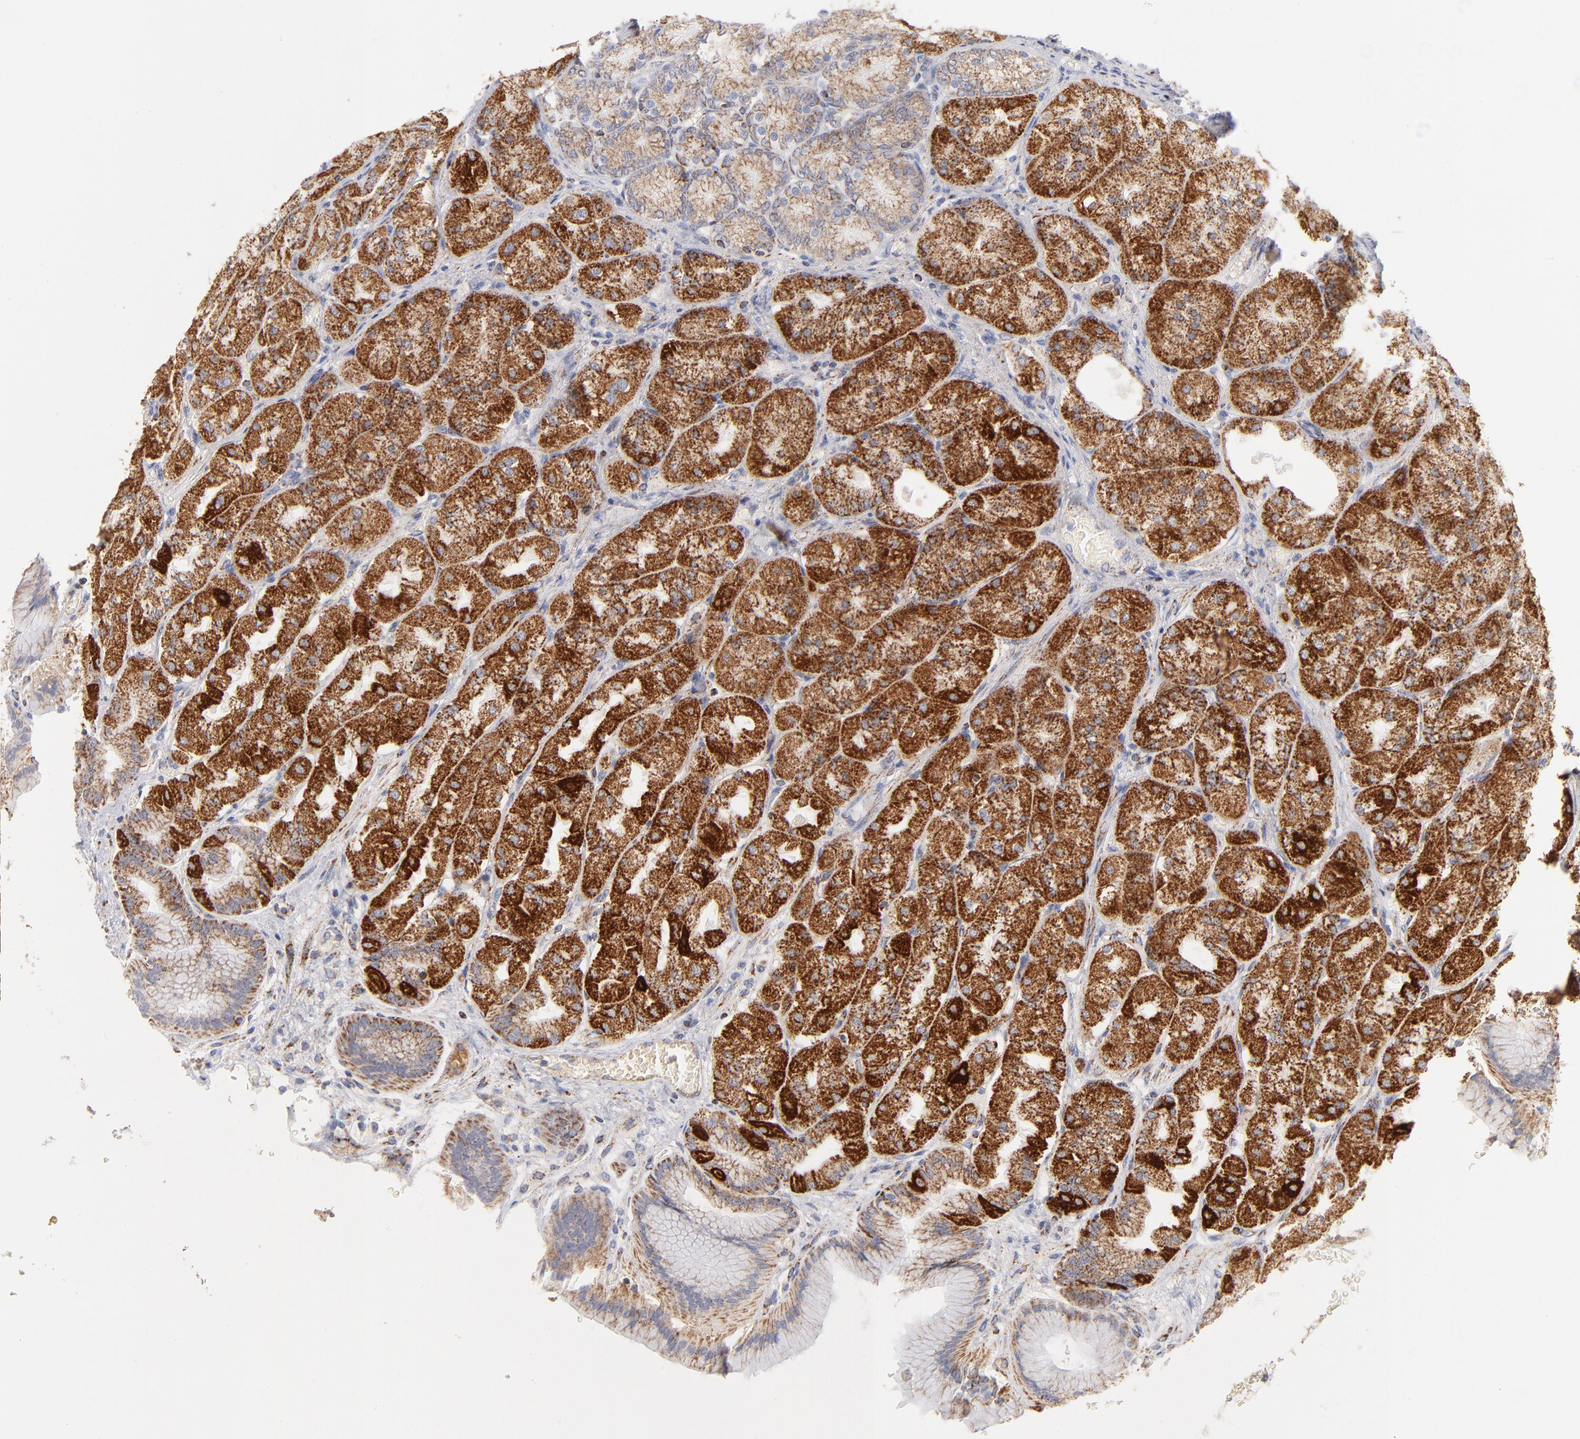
{"staining": {"intensity": "moderate", "quantity": ">75%", "location": "cytoplasmic/membranous"}, "tissue": "stomach", "cell_type": "Glandular cells", "image_type": "normal", "snomed": [{"axis": "morphology", "description": "Normal tissue, NOS"}, {"axis": "morphology", "description": "Adenocarcinoma, NOS"}, {"axis": "topography", "description": "Stomach"}, {"axis": "topography", "description": "Stomach, lower"}], "caption": "Glandular cells demonstrate medium levels of moderate cytoplasmic/membranous positivity in about >75% of cells in benign stomach.", "gene": "DLAT", "patient": {"sex": "female", "age": 65}}